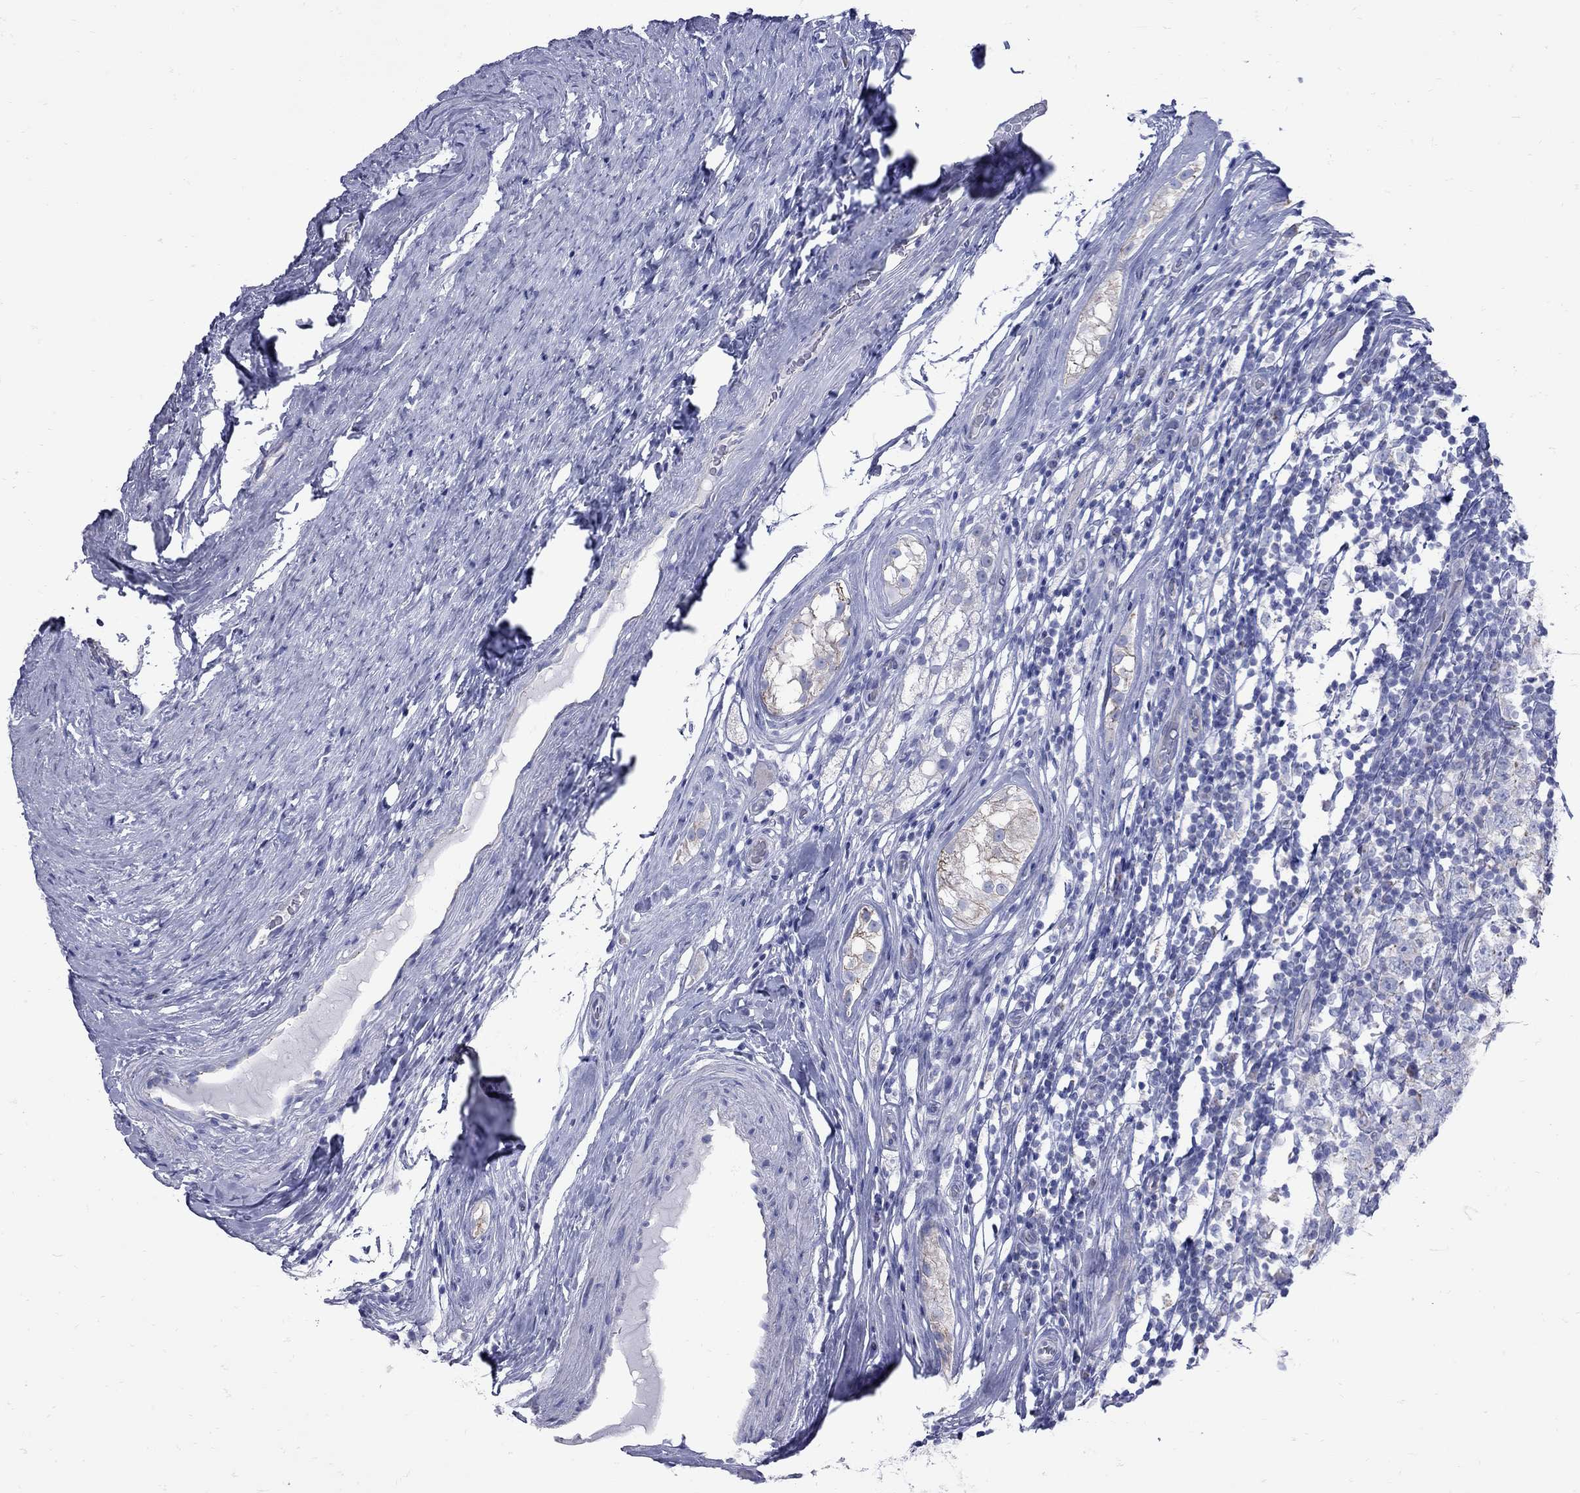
{"staining": {"intensity": "negative", "quantity": "none", "location": "none"}, "tissue": "testis cancer", "cell_type": "Tumor cells", "image_type": "cancer", "snomed": [{"axis": "morphology", "description": "Seminoma, NOS"}, {"axis": "morphology", "description": "Carcinoma, Embryonal, NOS"}, {"axis": "topography", "description": "Testis"}], "caption": "This micrograph is of seminoma (testis) stained with IHC to label a protein in brown with the nuclei are counter-stained blue. There is no positivity in tumor cells.", "gene": "PDZD3", "patient": {"sex": "male", "age": 41}}